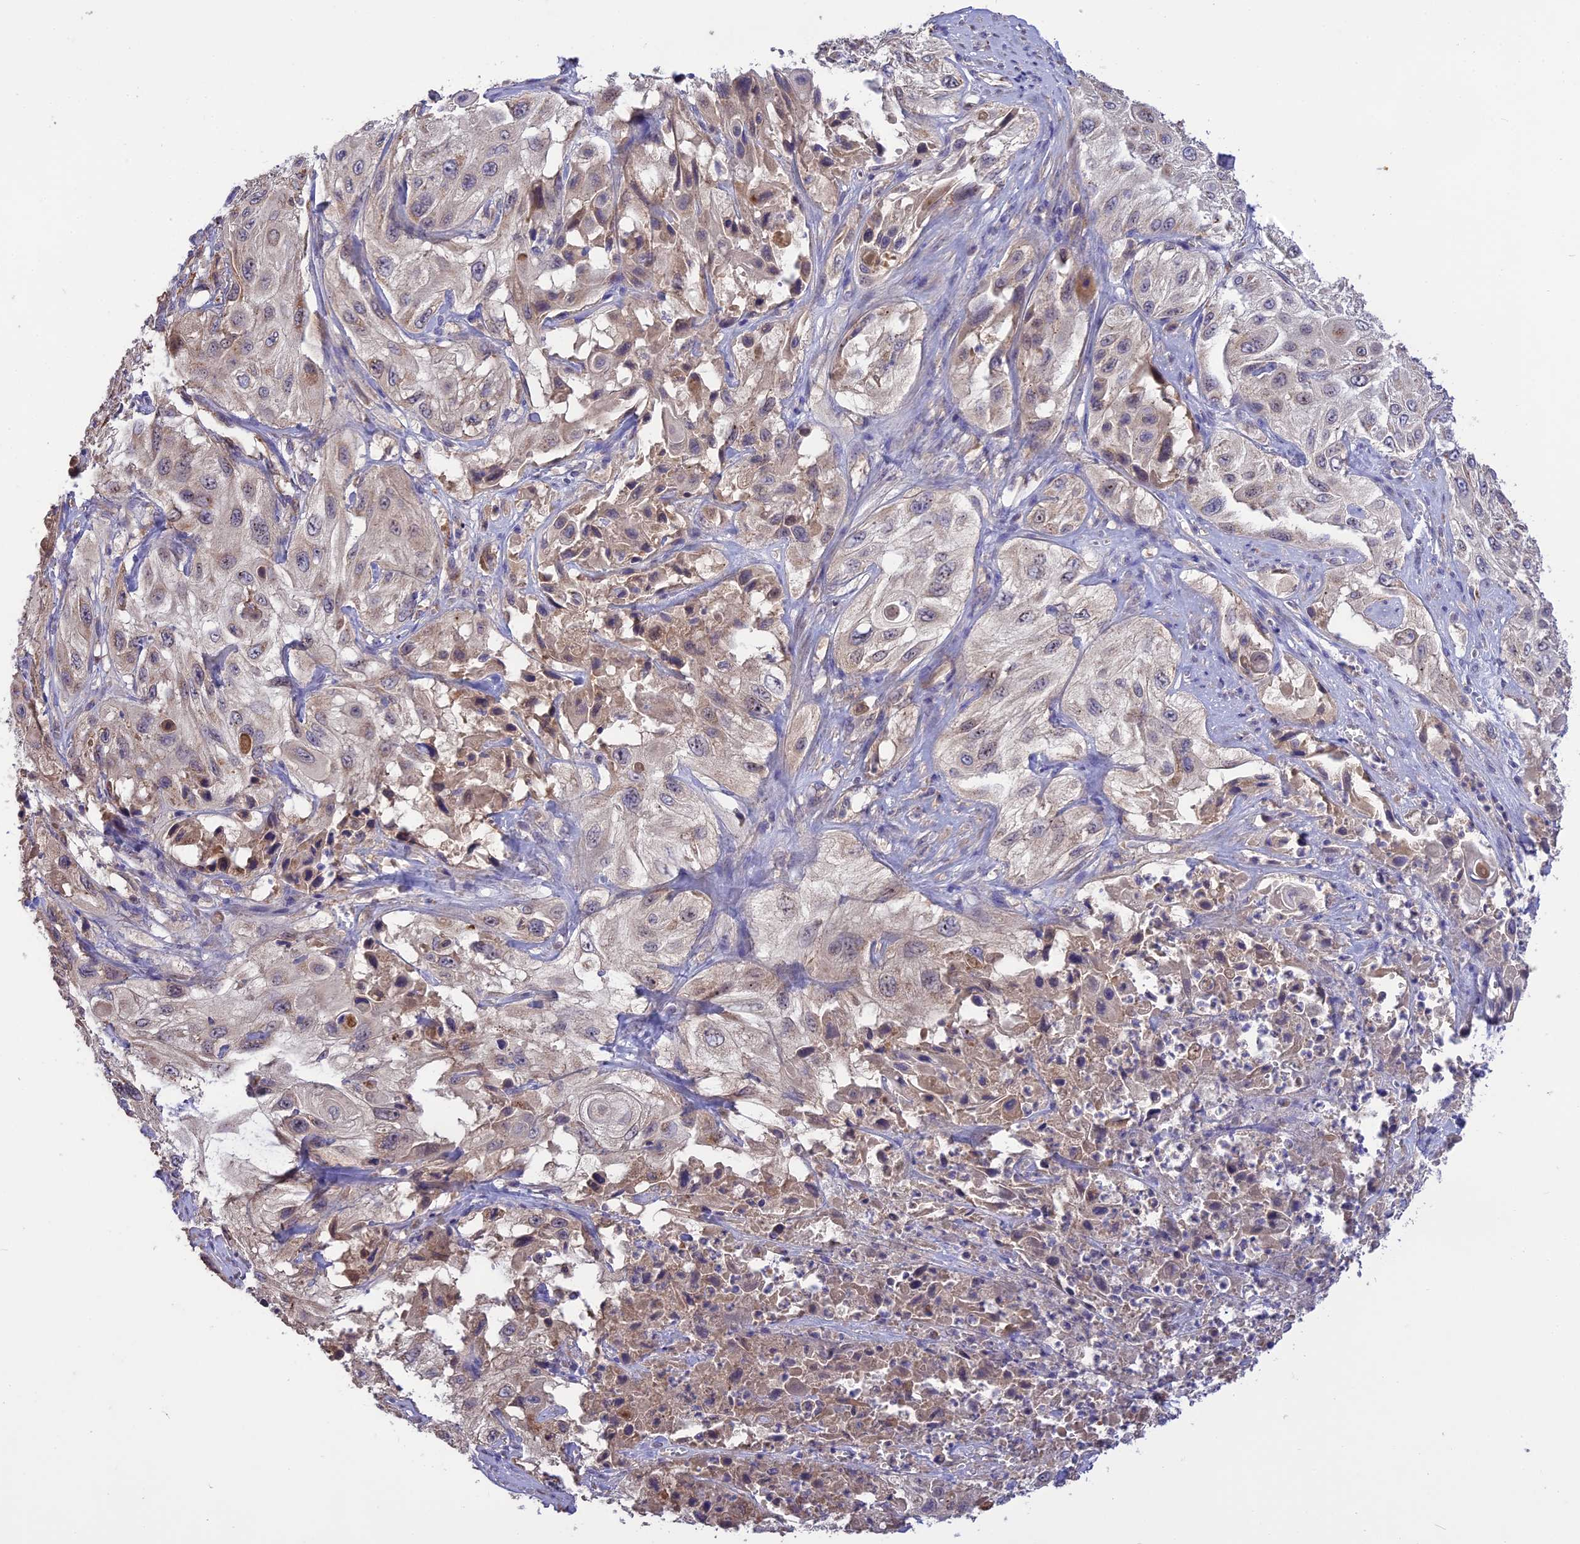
{"staining": {"intensity": "moderate", "quantity": "25%-75%", "location": "cytoplasmic/membranous"}, "tissue": "cervical cancer", "cell_type": "Tumor cells", "image_type": "cancer", "snomed": [{"axis": "morphology", "description": "Squamous cell carcinoma, NOS"}, {"axis": "topography", "description": "Cervix"}], "caption": "The micrograph demonstrates staining of squamous cell carcinoma (cervical), revealing moderate cytoplasmic/membranous protein positivity (brown color) within tumor cells.", "gene": "NUDT8", "patient": {"sex": "female", "age": 42}}